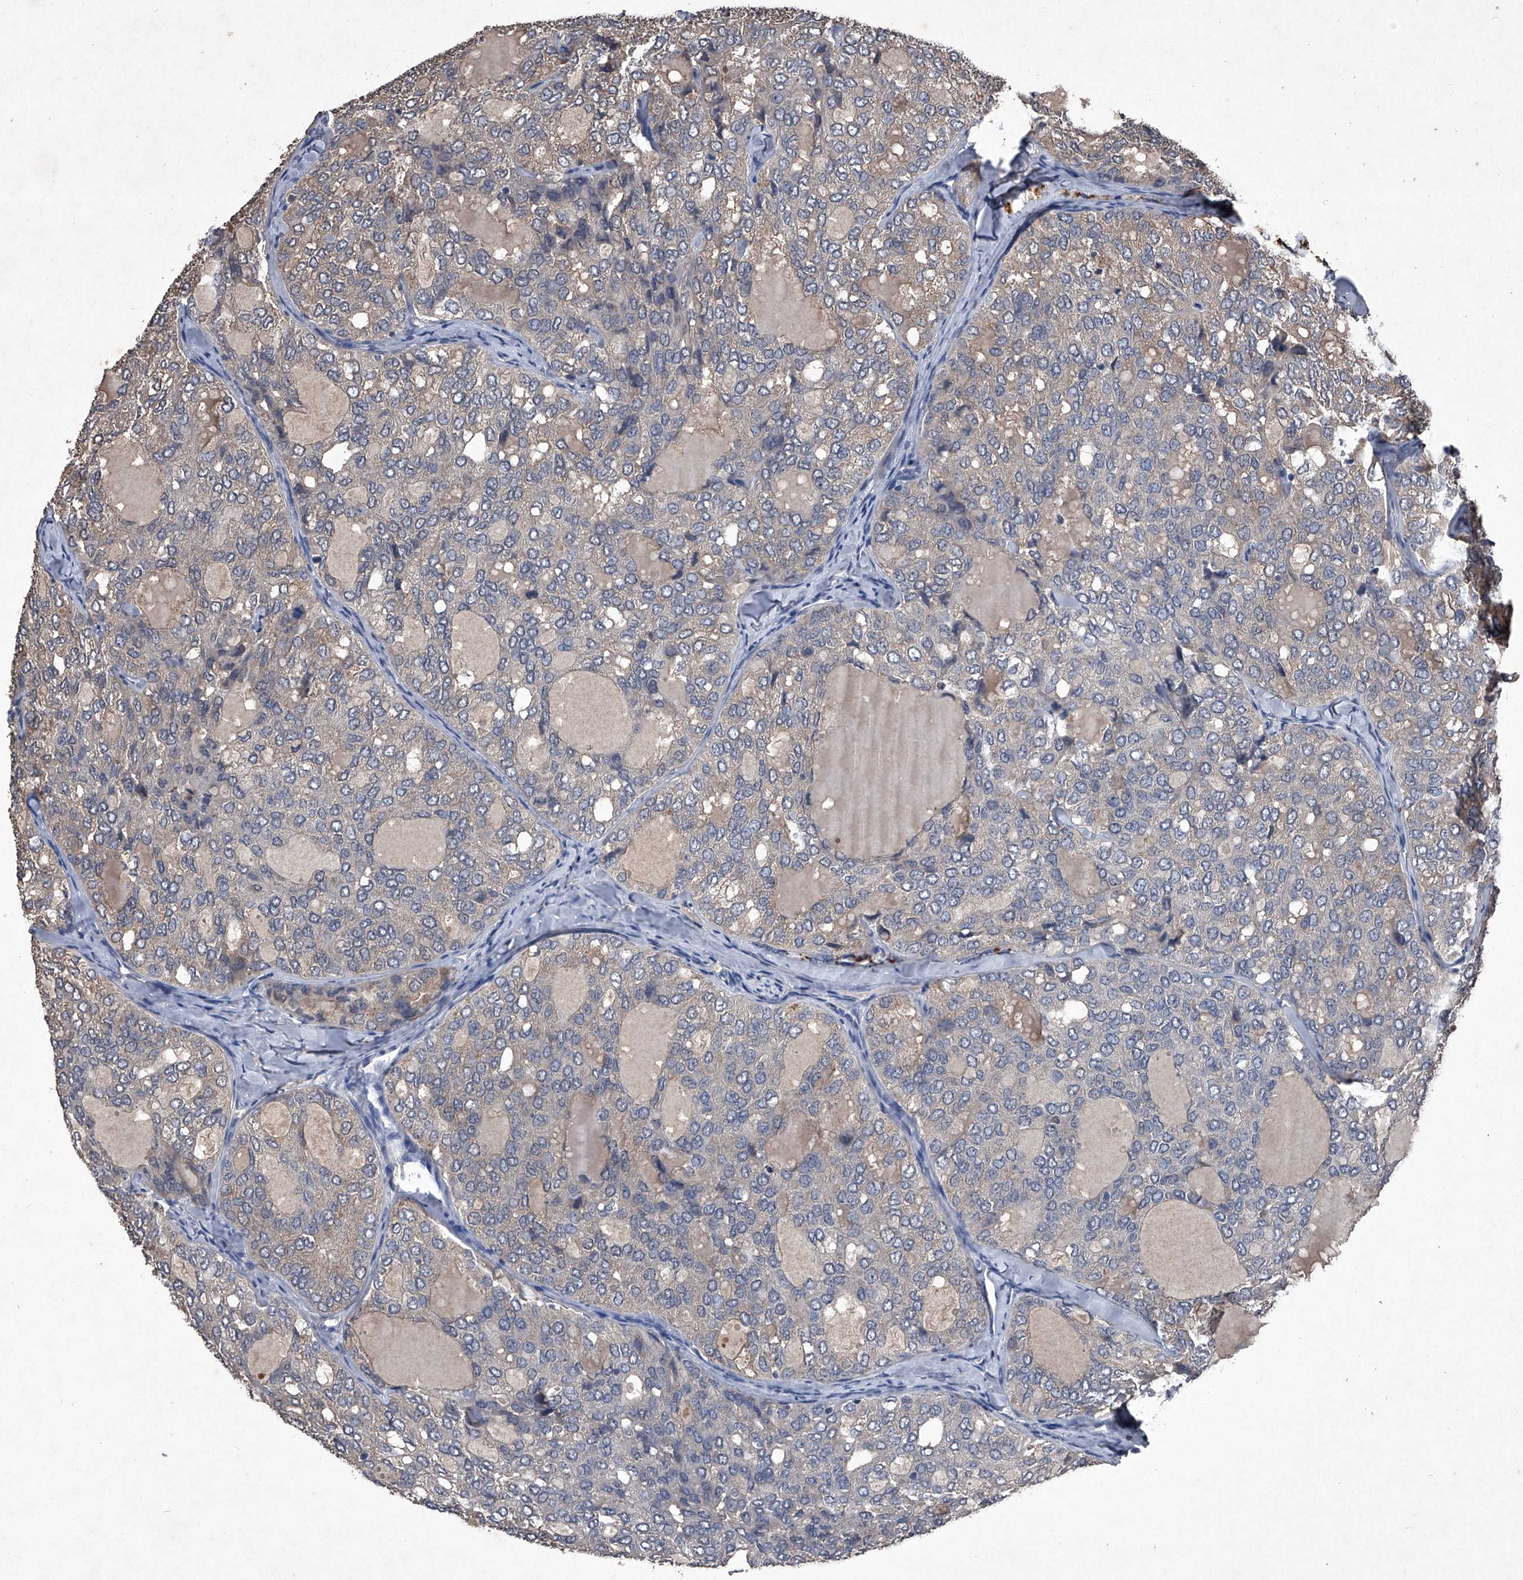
{"staining": {"intensity": "weak", "quantity": "<25%", "location": "cytoplasmic/membranous"}, "tissue": "thyroid cancer", "cell_type": "Tumor cells", "image_type": "cancer", "snomed": [{"axis": "morphology", "description": "Follicular adenoma carcinoma, NOS"}, {"axis": "topography", "description": "Thyroid gland"}], "caption": "DAB (3,3'-diaminobenzidine) immunohistochemical staining of human follicular adenoma carcinoma (thyroid) shows no significant staining in tumor cells.", "gene": "MAPKAP1", "patient": {"sex": "male", "age": 75}}